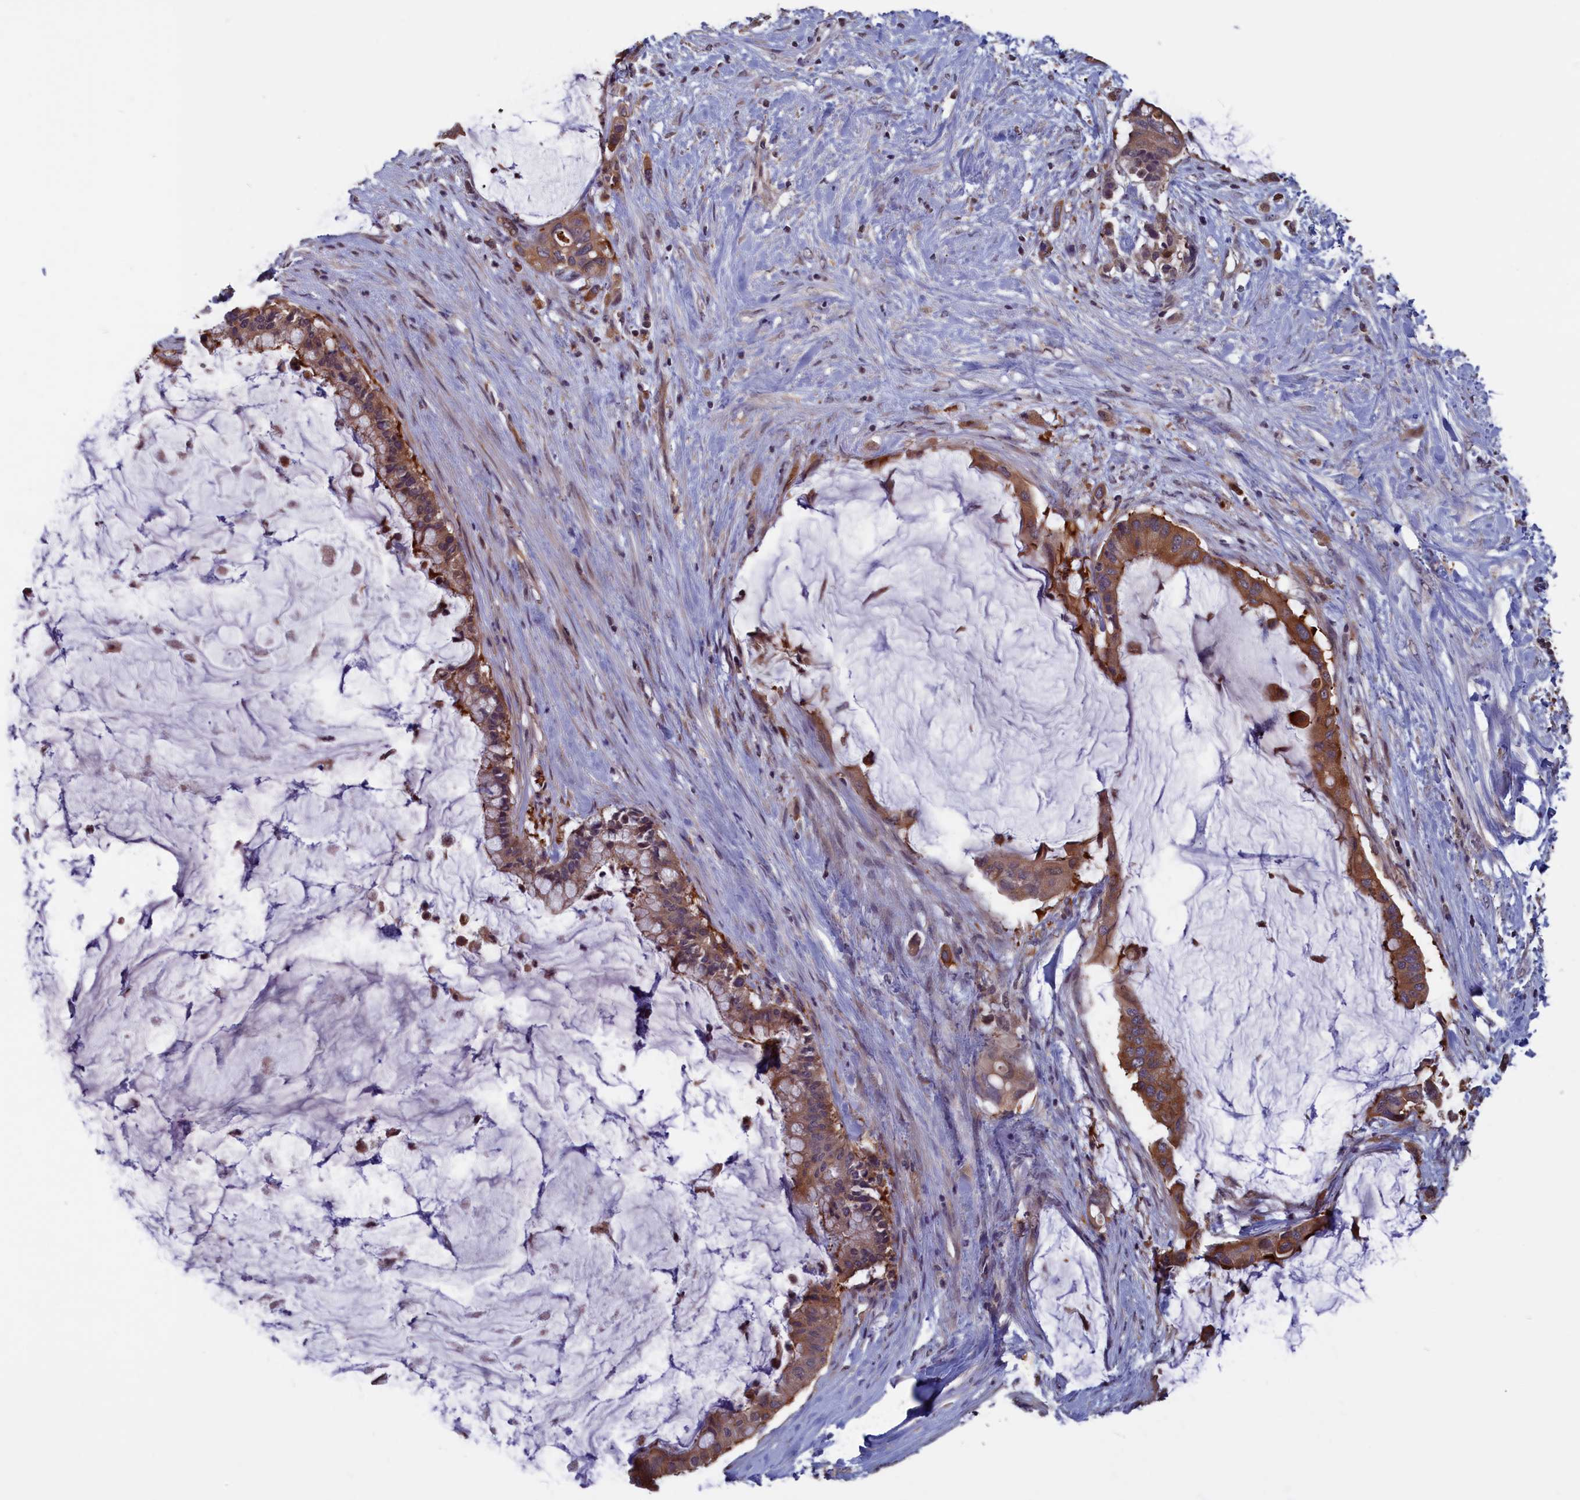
{"staining": {"intensity": "moderate", "quantity": ">75%", "location": "cytoplasmic/membranous"}, "tissue": "pancreatic cancer", "cell_type": "Tumor cells", "image_type": "cancer", "snomed": [{"axis": "morphology", "description": "Adenocarcinoma, NOS"}, {"axis": "topography", "description": "Pancreas"}], "caption": "This image exhibits immunohistochemistry staining of human pancreatic adenocarcinoma, with medium moderate cytoplasmic/membranous positivity in approximately >75% of tumor cells.", "gene": "CACTIN", "patient": {"sex": "male", "age": 41}}